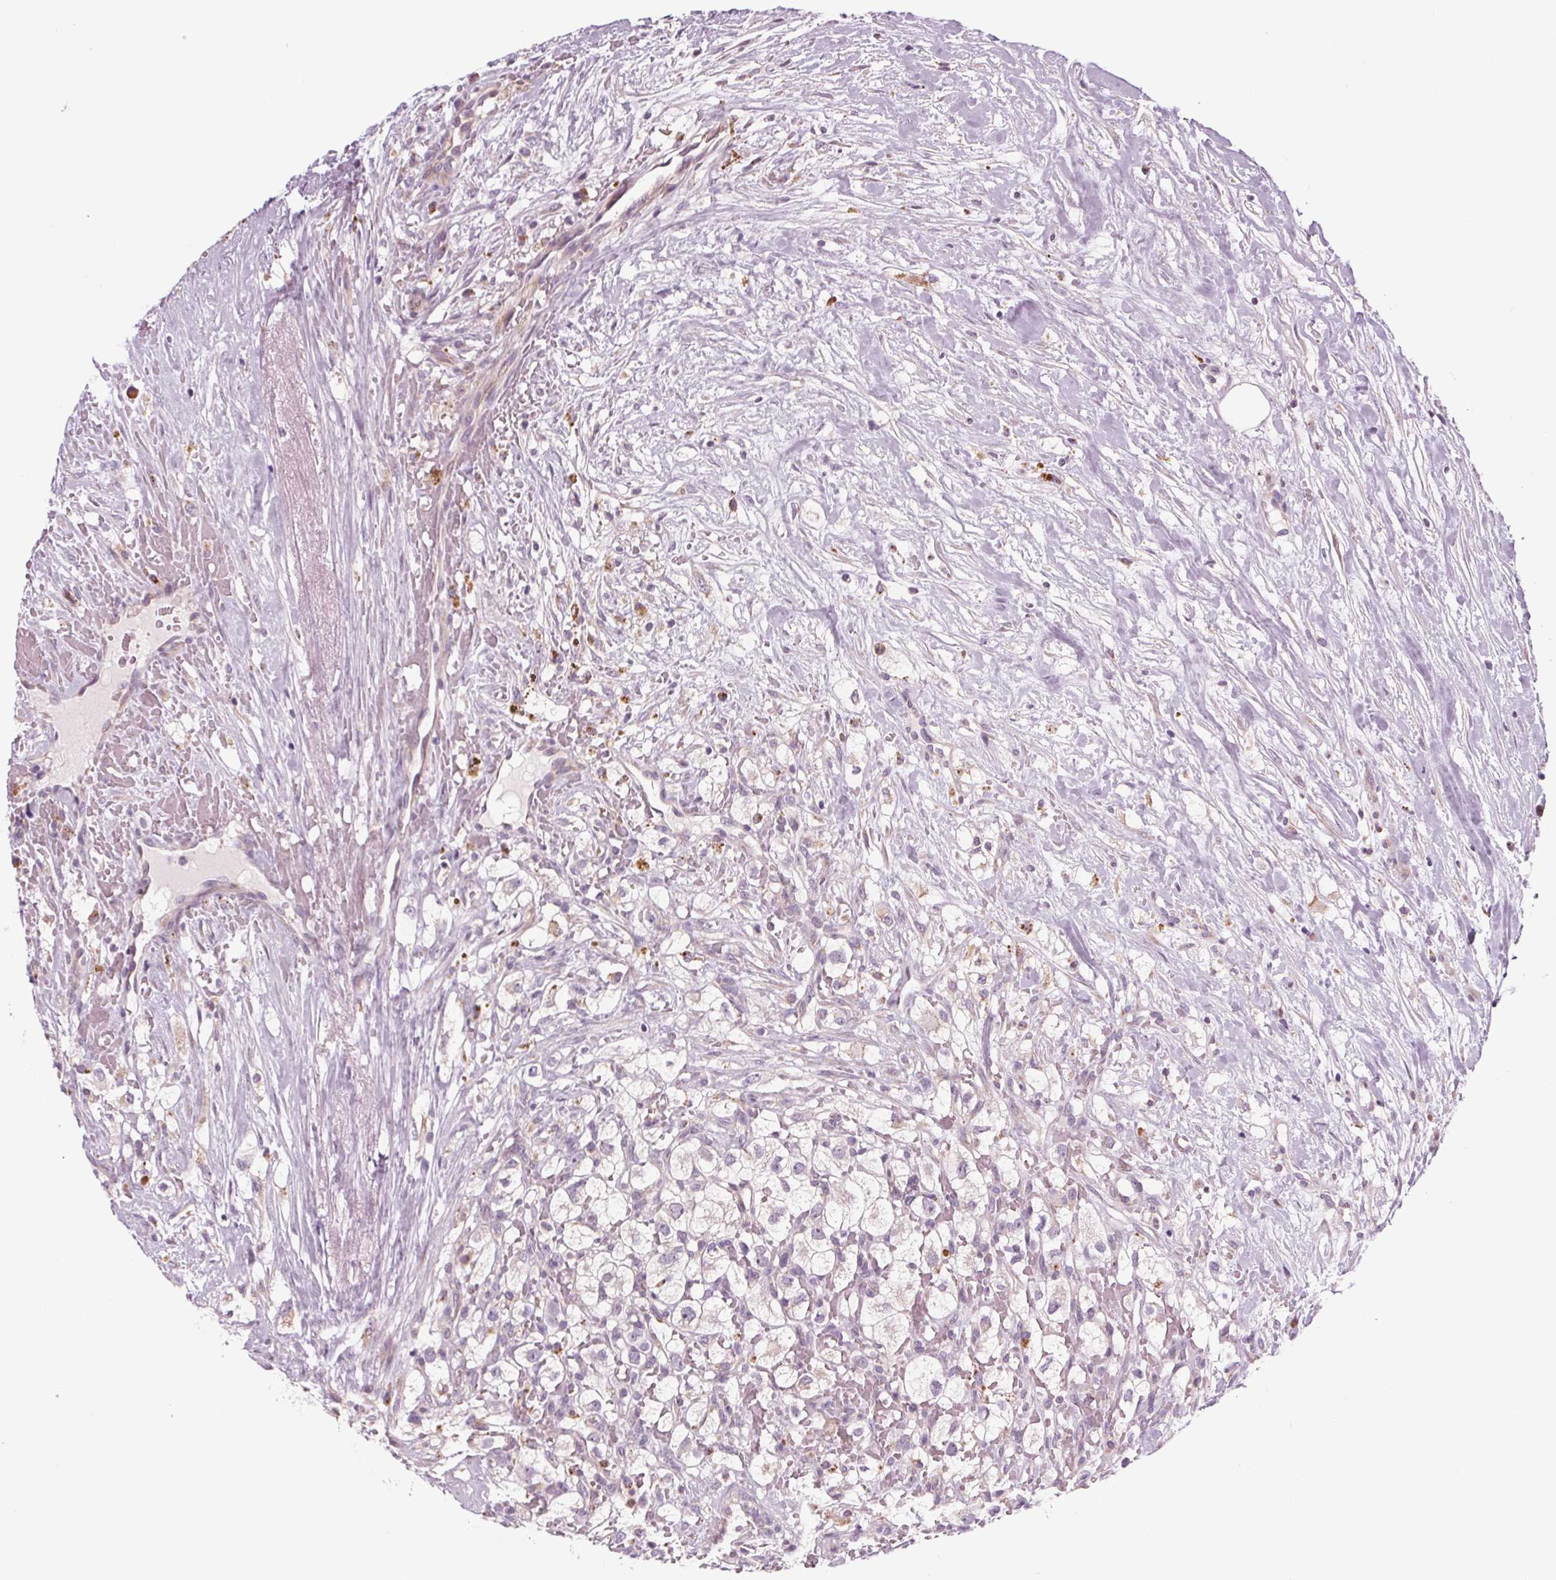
{"staining": {"intensity": "negative", "quantity": "none", "location": "none"}, "tissue": "renal cancer", "cell_type": "Tumor cells", "image_type": "cancer", "snomed": [{"axis": "morphology", "description": "Adenocarcinoma, NOS"}, {"axis": "topography", "description": "Kidney"}], "caption": "Immunohistochemistry of human adenocarcinoma (renal) displays no expression in tumor cells. (DAB IHC, high magnification).", "gene": "SAMD5", "patient": {"sex": "male", "age": 59}}